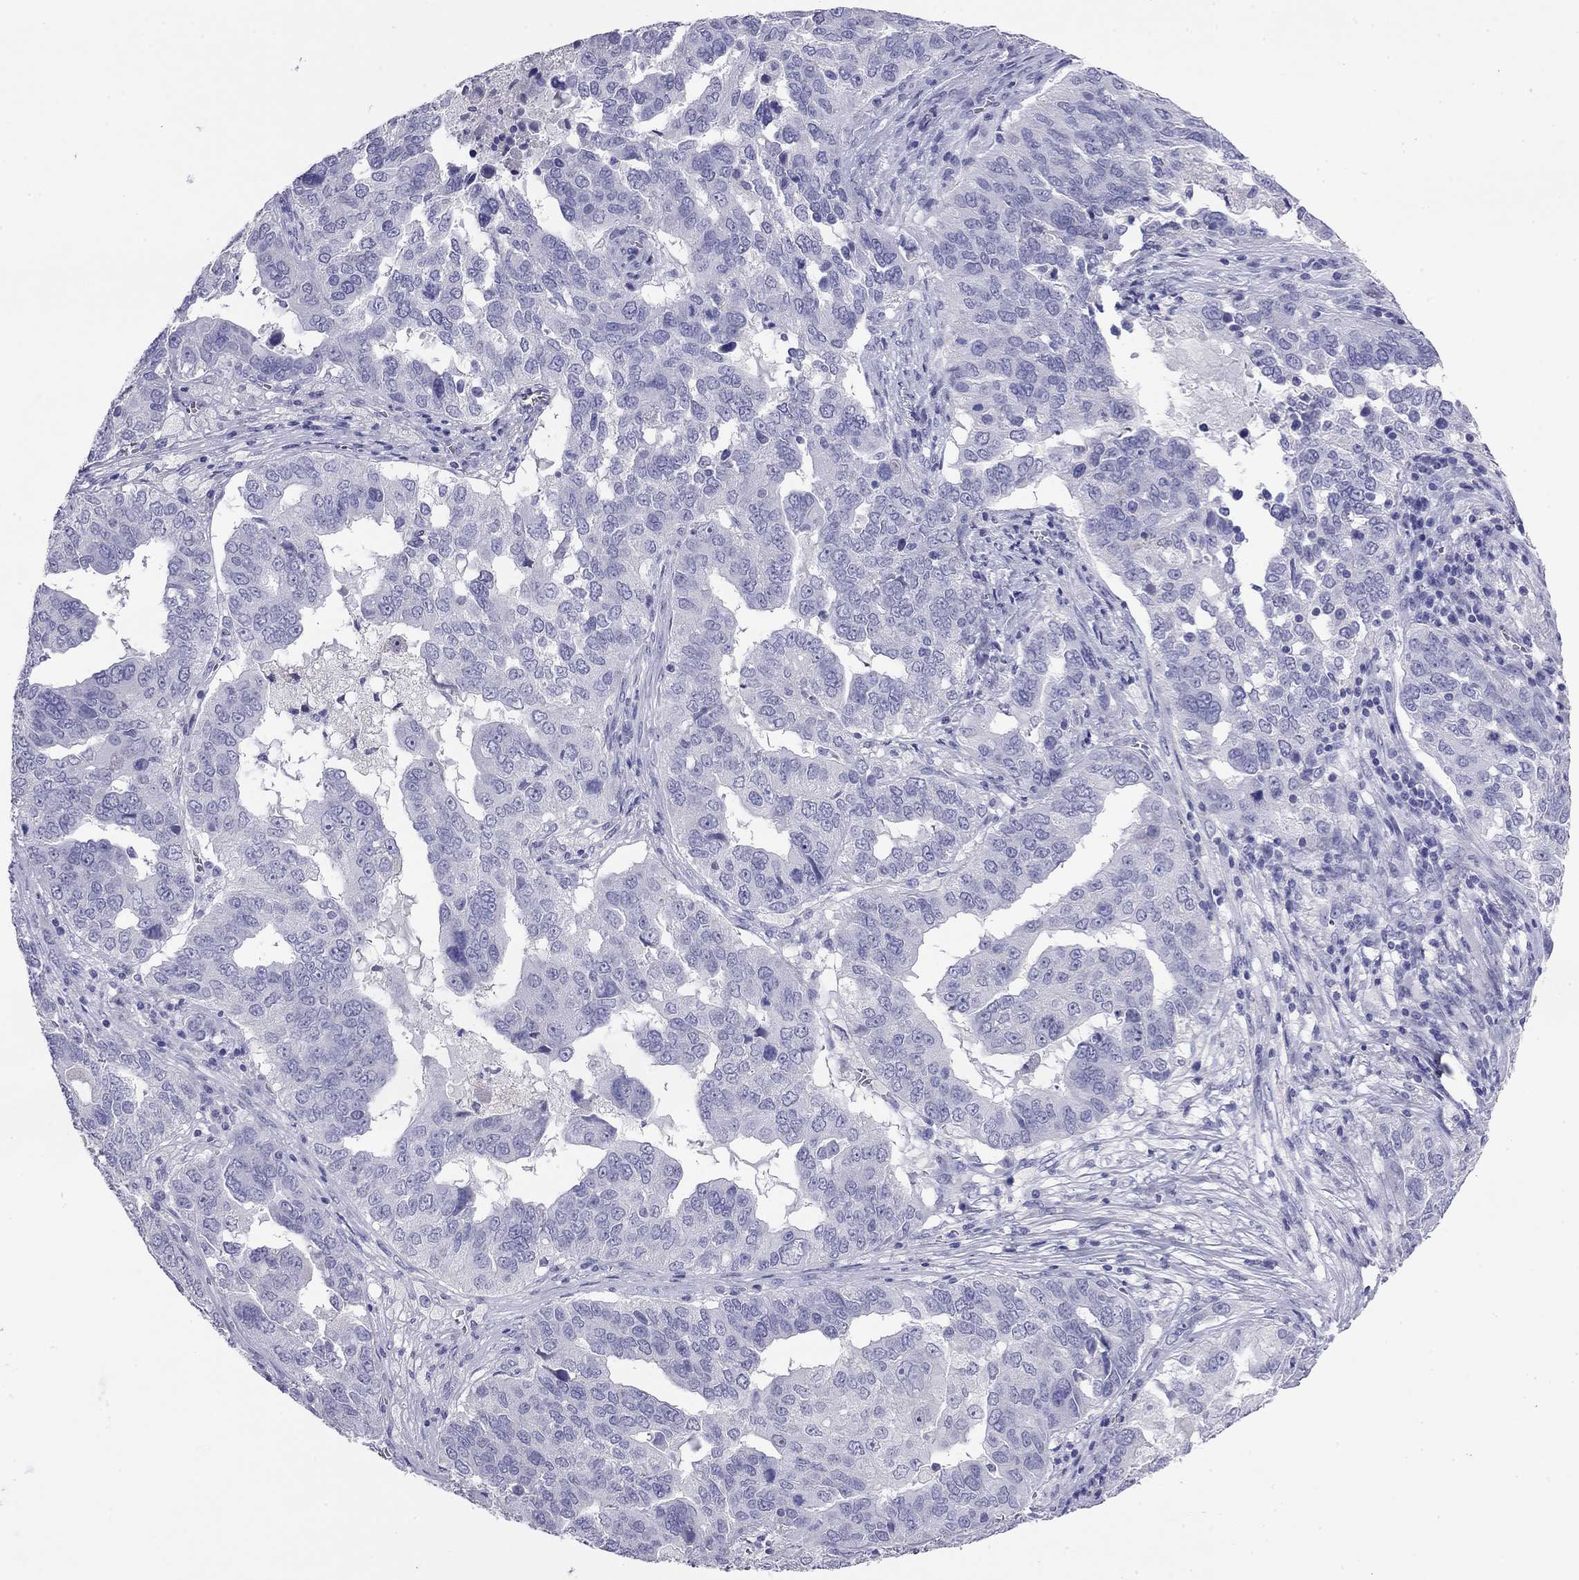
{"staining": {"intensity": "negative", "quantity": "none", "location": "none"}, "tissue": "ovarian cancer", "cell_type": "Tumor cells", "image_type": "cancer", "snomed": [{"axis": "morphology", "description": "Carcinoma, endometroid"}, {"axis": "topography", "description": "Soft tissue"}, {"axis": "topography", "description": "Ovary"}], "caption": "A histopathology image of ovarian endometroid carcinoma stained for a protein displays no brown staining in tumor cells.", "gene": "ODF4", "patient": {"sex": "female", "age": 52}}